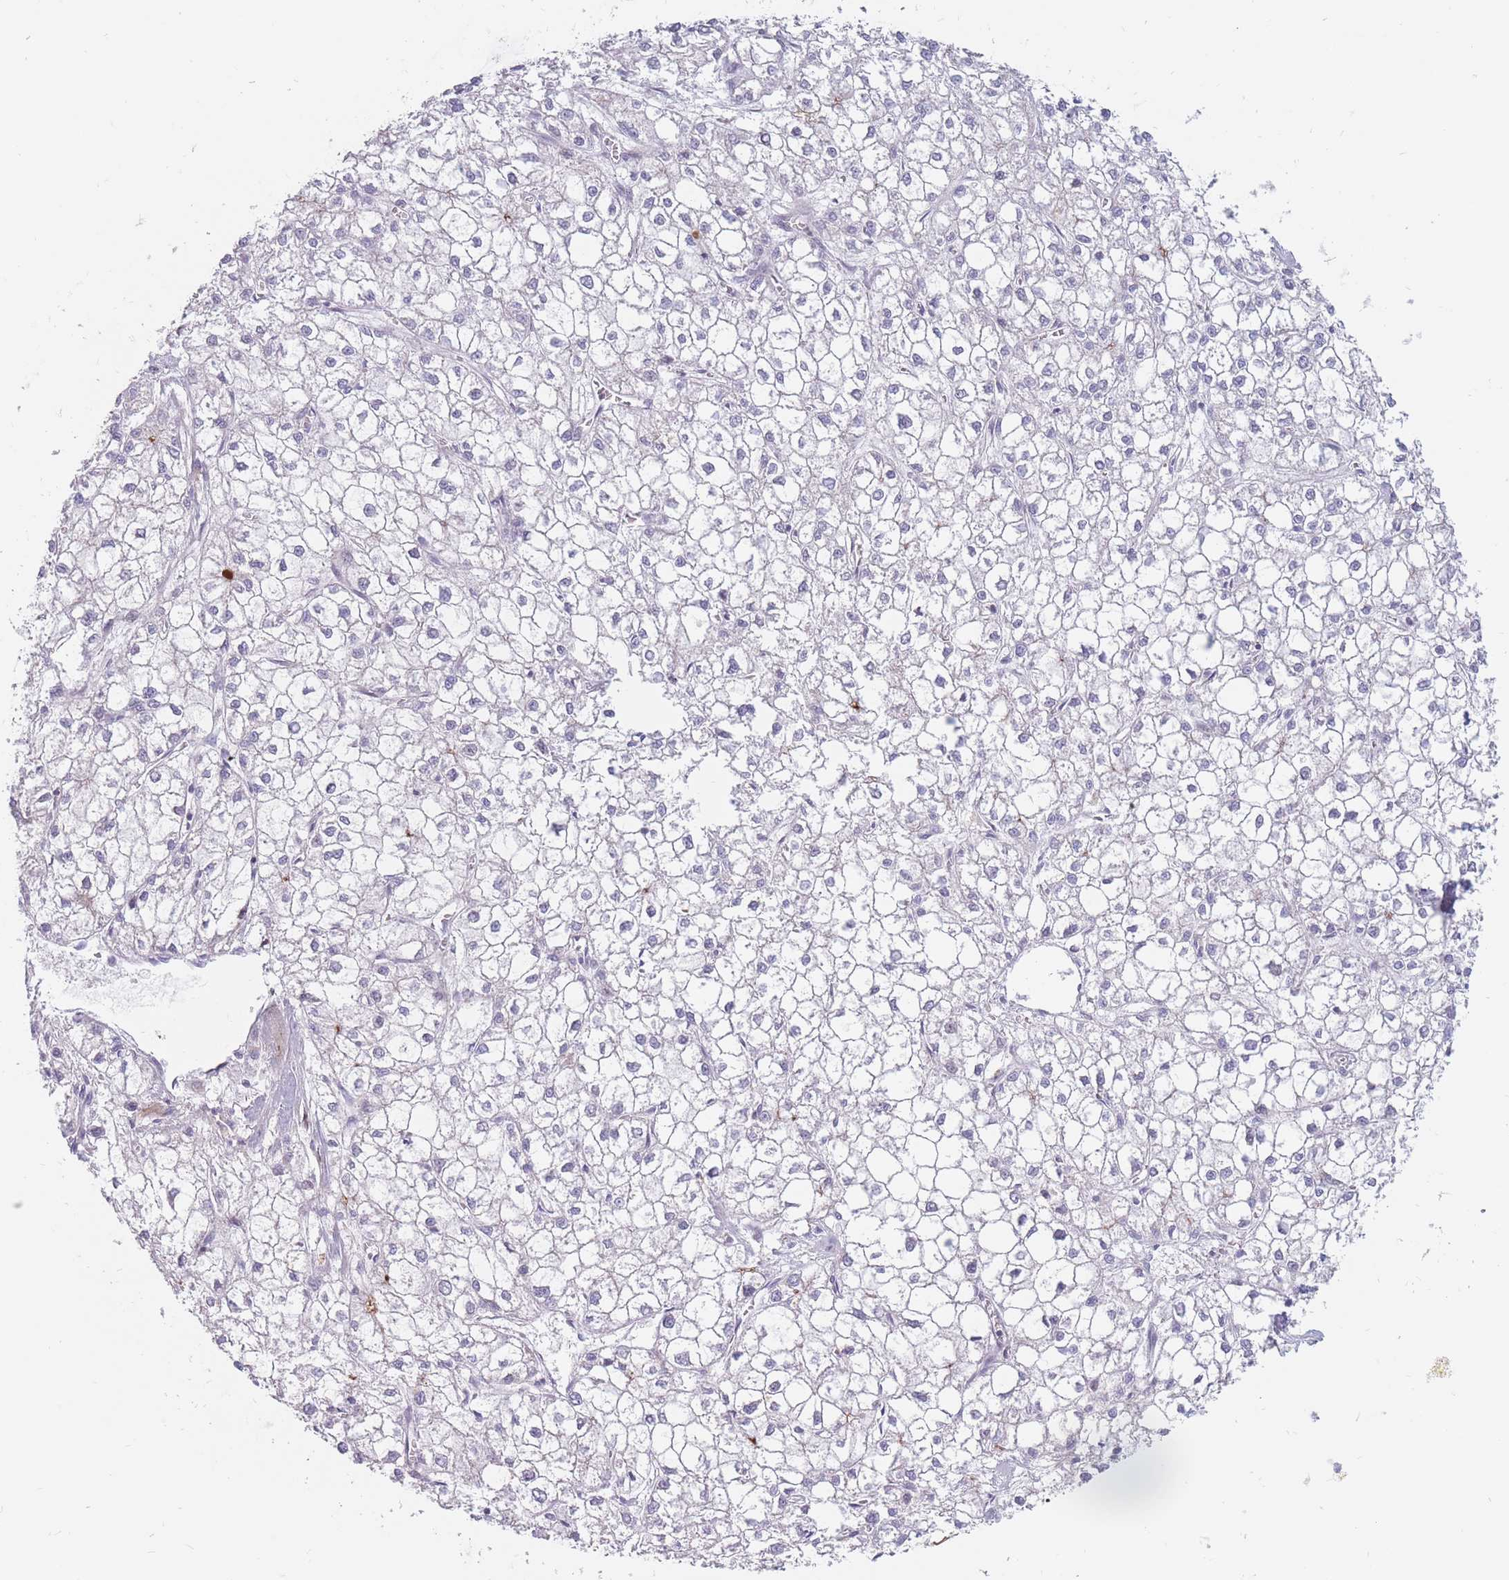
{"staining": {"intensity": "negative", "quantity": "none", "location": "none"}, "tissue": "liver cancer", "cell_type": "Tumor cells", "image_type": "cancer", "snomed": [{"axis": "morphology", "description": "Carcinoma, Hepatocellular, NOS"}, {"axis": "topography", "description": "Liver"}], "caption": "Tumor cells are negative for brown protein staining in hepatocellular carcinoma (liver).", "gene": "PTGDR", "patient": {"sex": "female", "age": 43}}